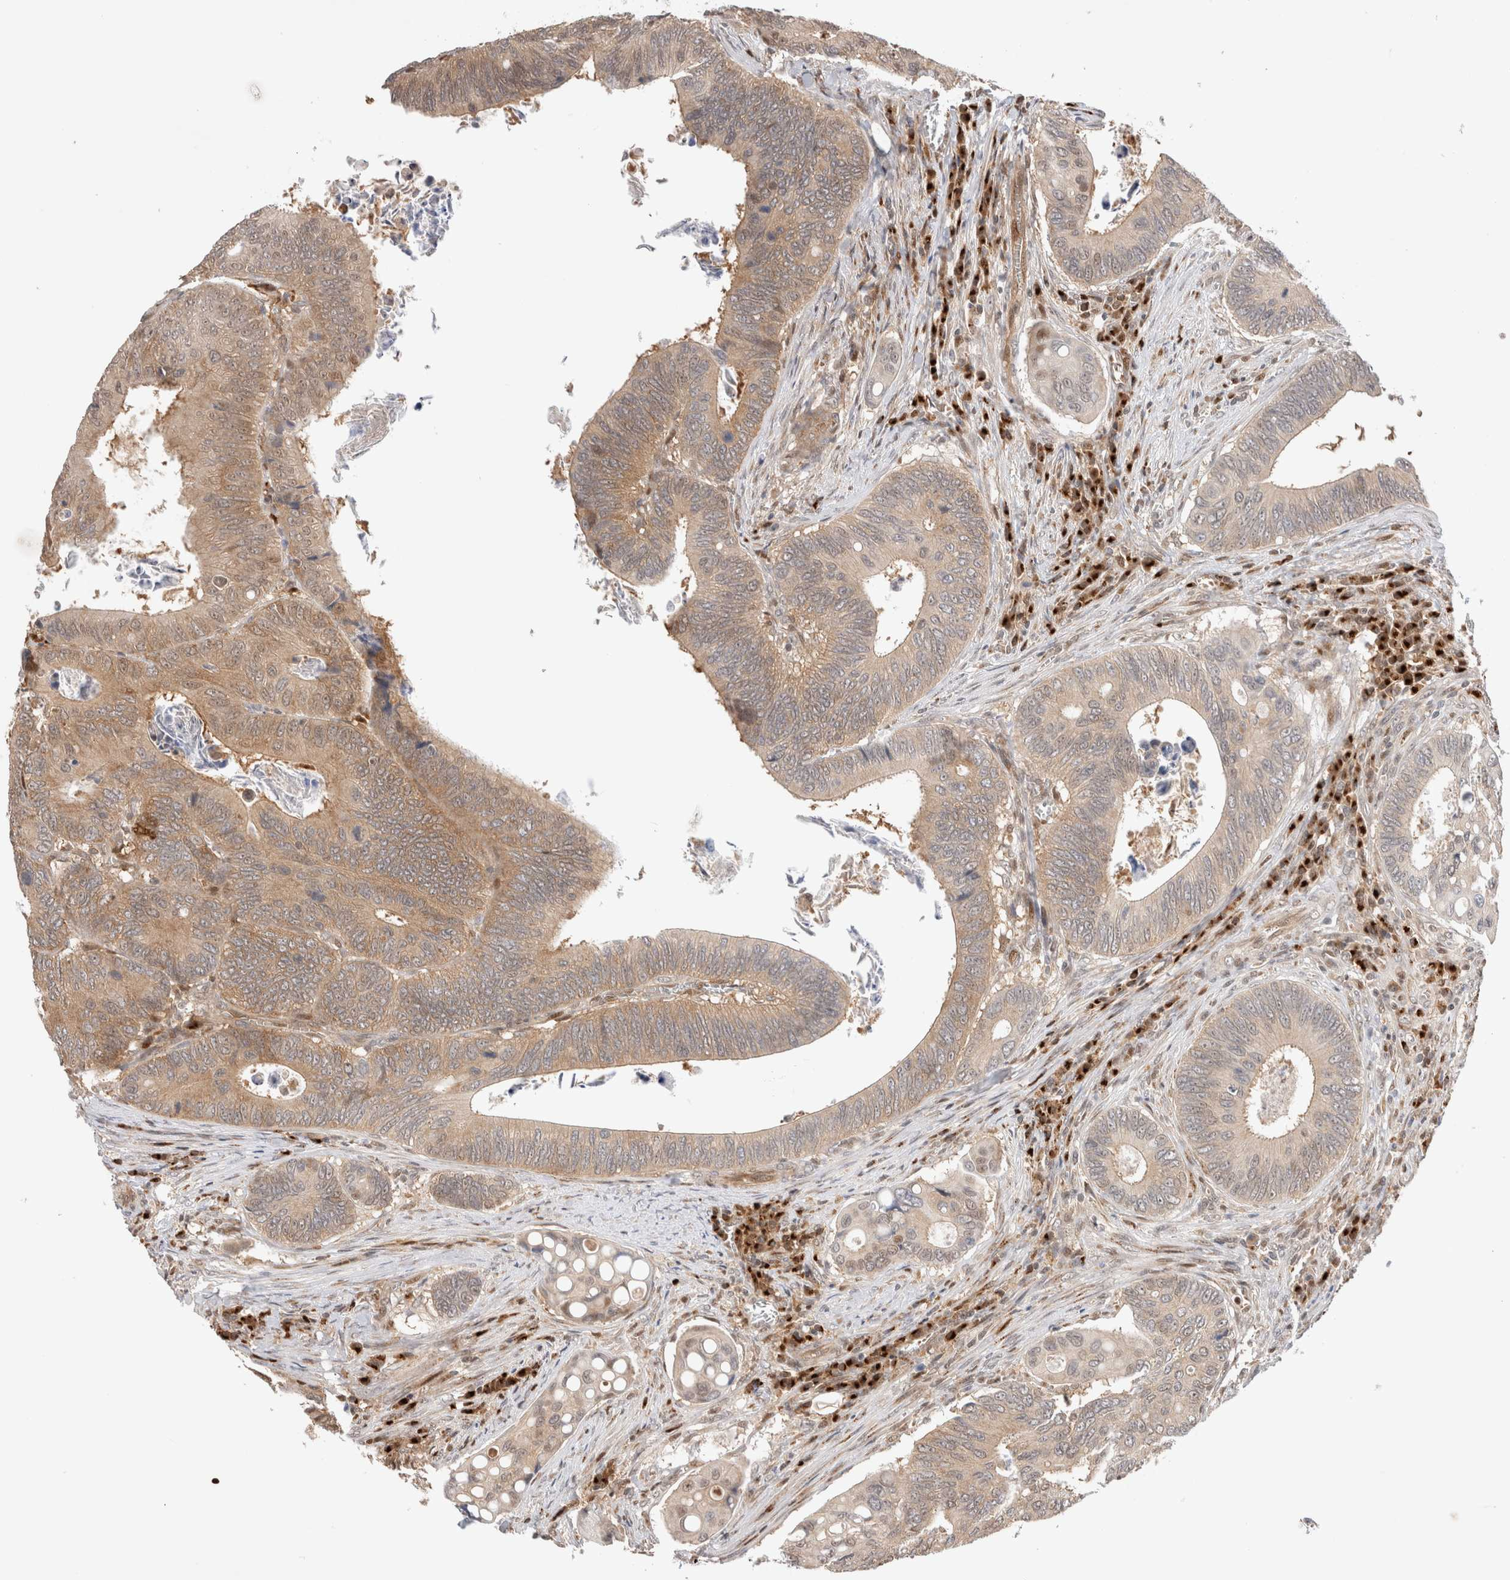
{"staining": {"intensity": "weak", "quantity": "25%-75%", "location": "cytoplasmic/membranous,nuclear"}, "tissue": "colorectal cancer", "cell_type": "Tumor cells", "image_type": "cancer", "snomed": [{"axis": "morphology", "description": "Inflammation, NOS"}, {"axis": "morphology", "description": "Adenocarcinoma, NOS"}, {"axis": "topography", "description": "Colon"}], "caption": "A micrograph of colorectal adenocarcinoma stained for a protein shows weak cytoplasmic/membranous and nuclear brown staining in tumor cells.", "gene": "OTUD6B", "patient": {"sex": "male", "age": 72}}